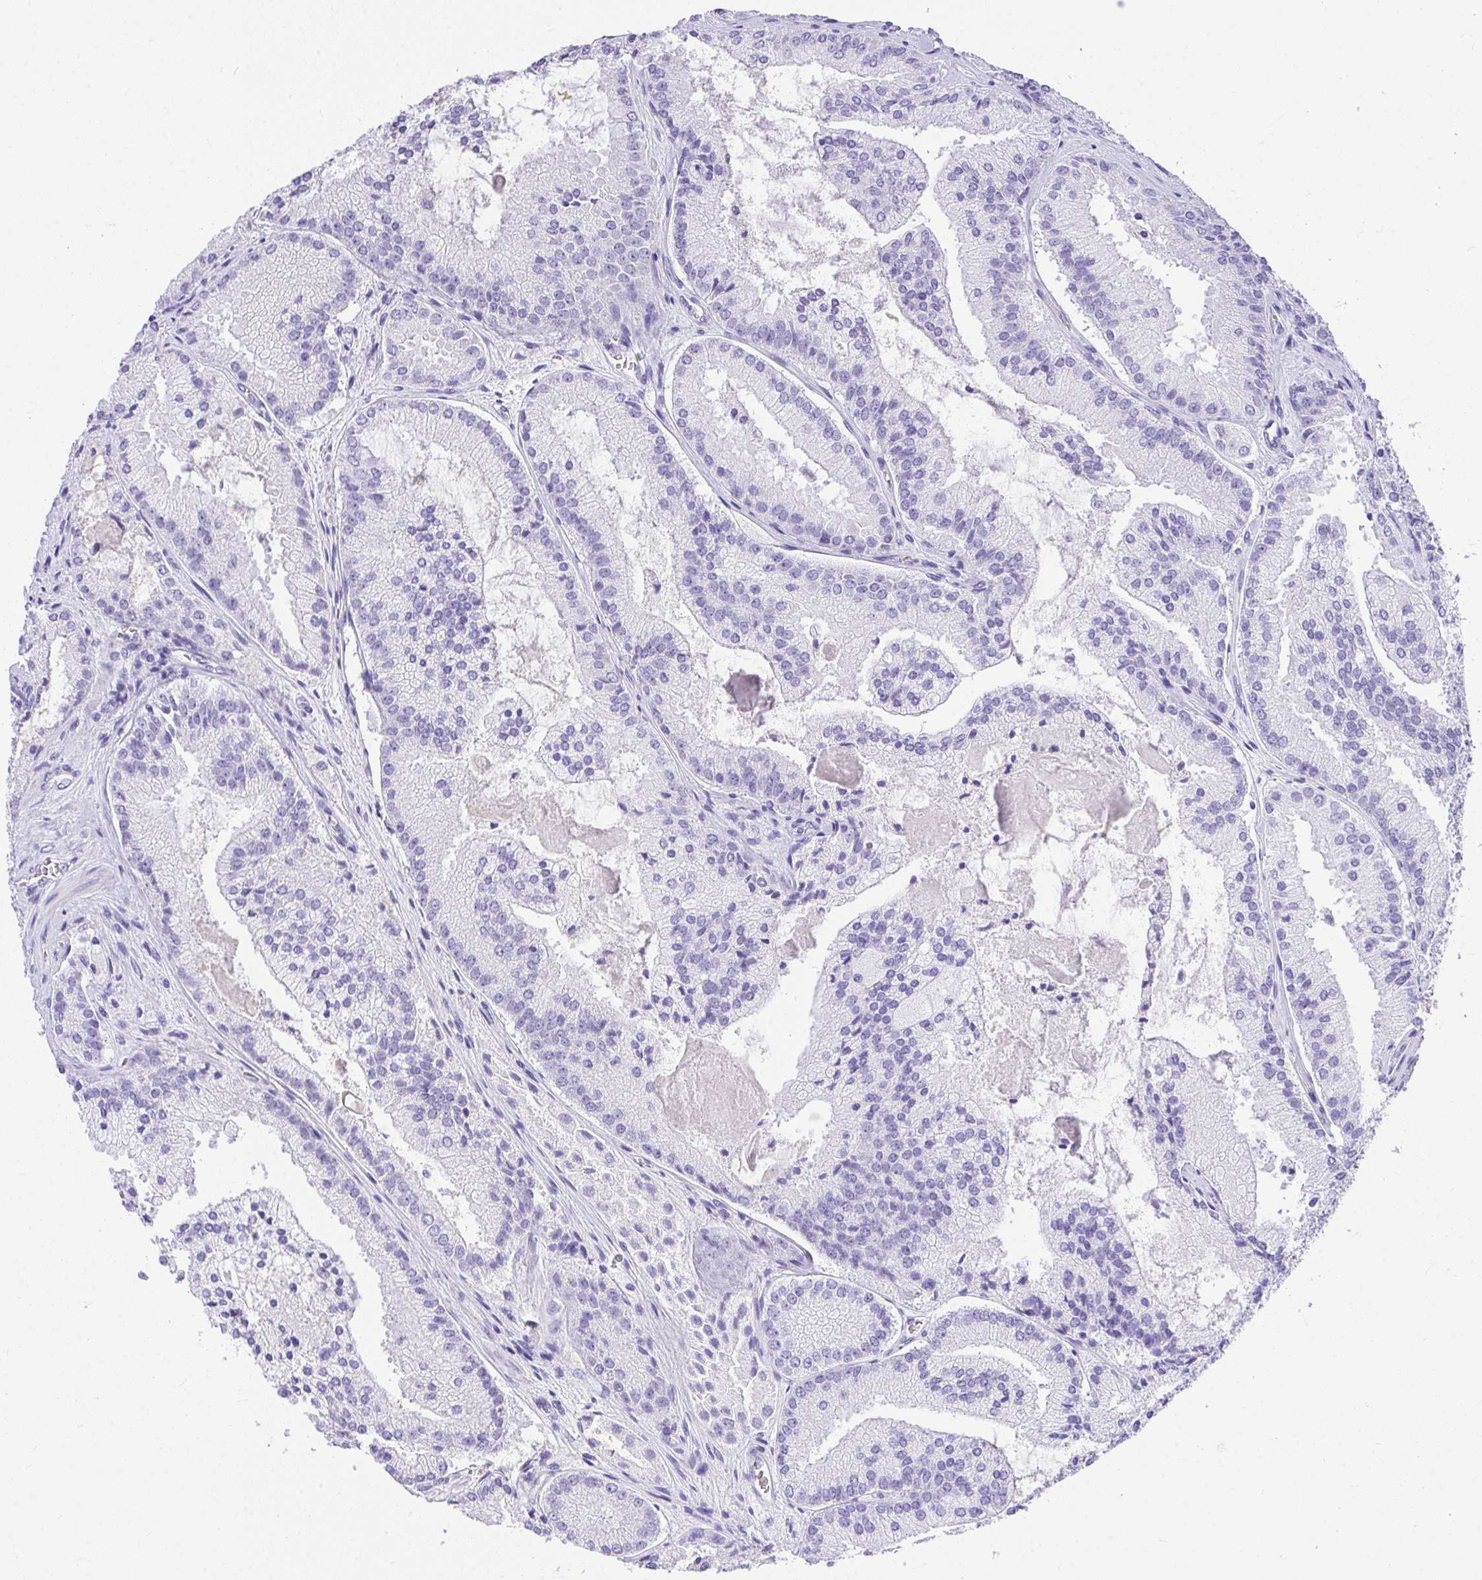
{"staining": {"intensity": "negative", "quantity": "none", "location": "none"}, "tissue": "prostate cancer", "cell_type": "Tumor cells", "image_type": "cancer", "snomed": [{"axis": "morphology", "description": "Adenocarcinoma, High grade"}, {"axis": "topography", "description": "Prostate"}], "caption": "There is no significant positivity in tumor cells of prostate cancer (adenocarcinoma (high-grade)).", "gene": "AVIL", "patient": {"sex": "male", "age": 73}}